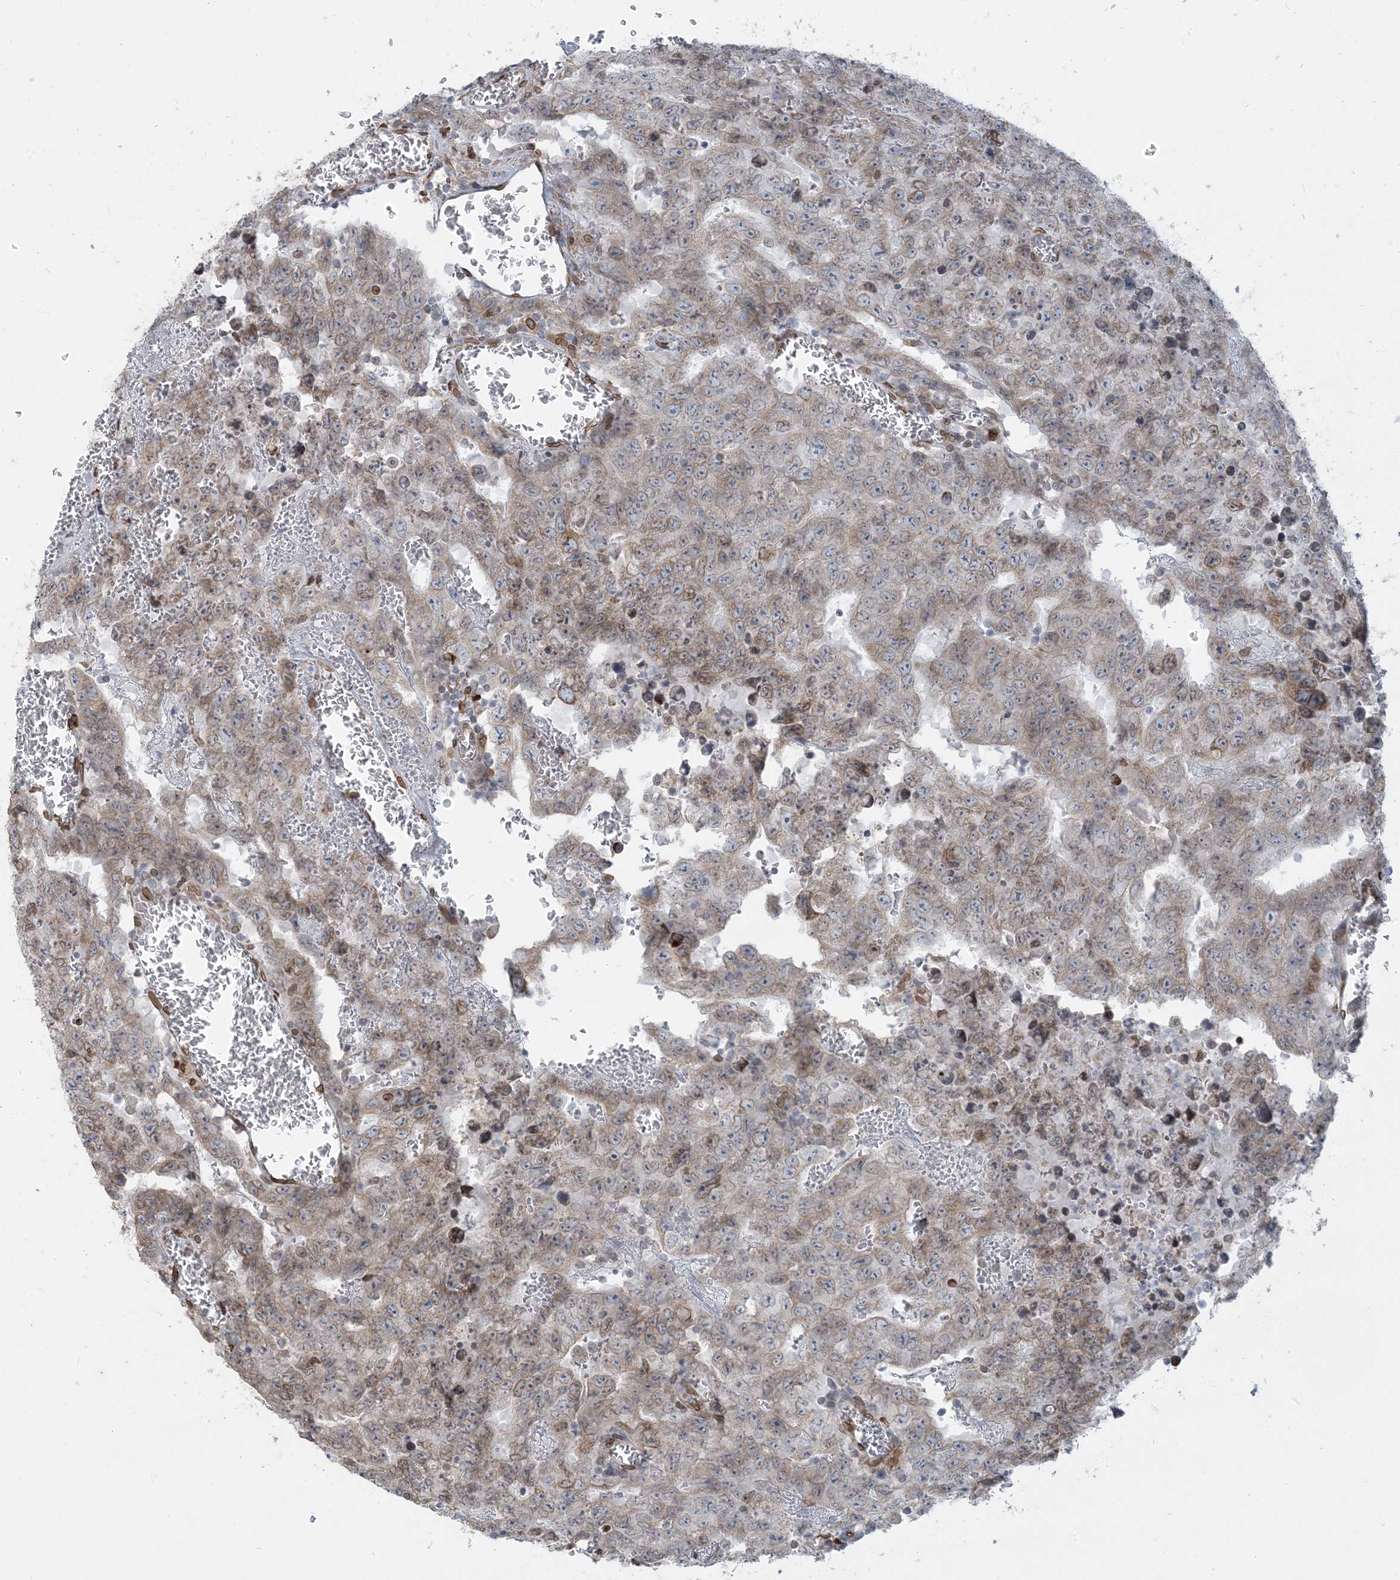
{"staining": {"intensity": "weak", "quantity": "<25%", "location": "cytoplasmic/membranous"}, "tissue": "testis cancer", "cell_type": "Tumor cells", "image_type": "cancer", "snomed": [{"axis": "morphology", "description": "Carcinoma, Embryonal, NOS"}, {"axis": "topography", "description": "Testis"}], "caption": "Image shows no significant protein staining in tumor cells of testis cancer (embryonal carcinoma).", "gene": "WWP1", "patient": {"sex": "male", "age": 26}}